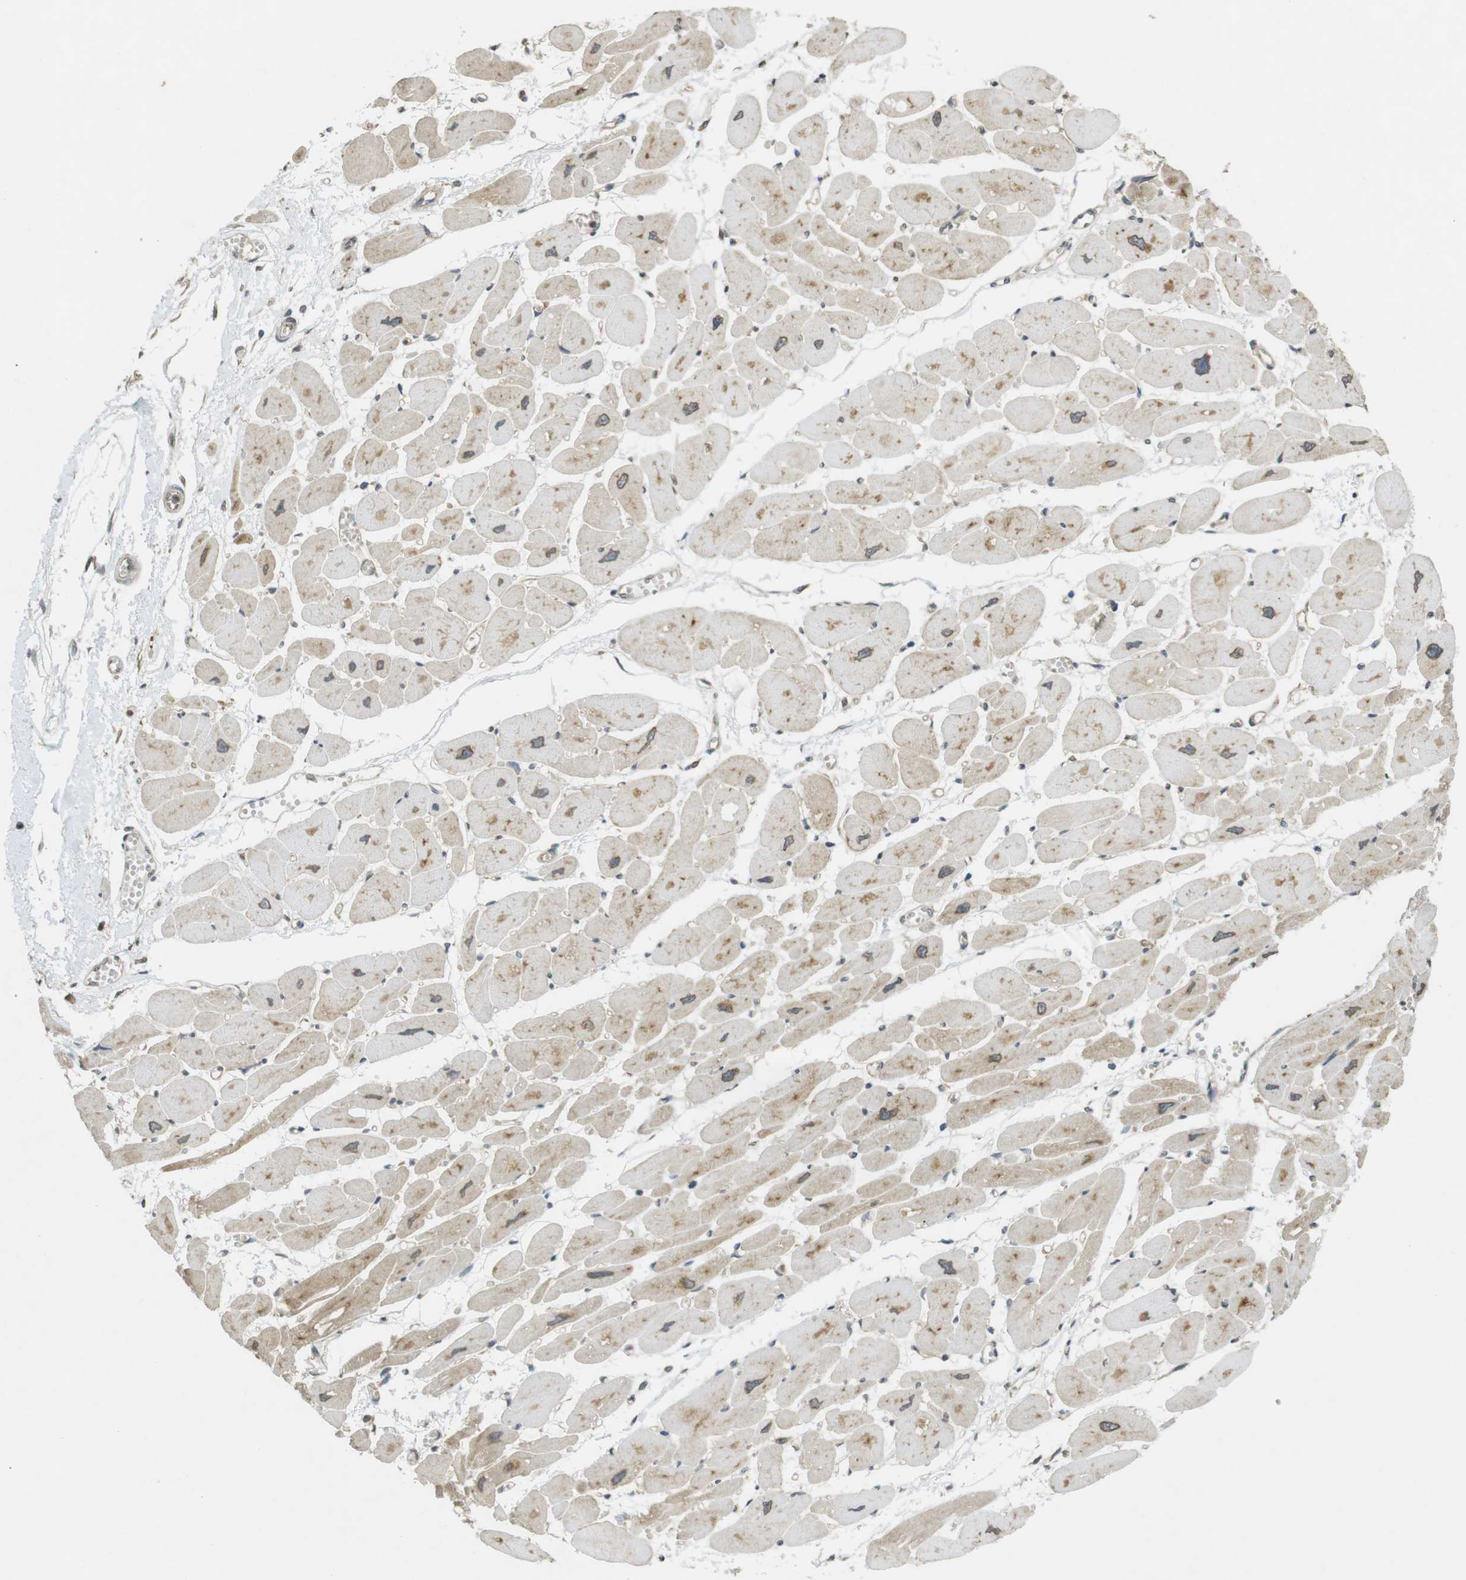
{"staining": {"intensity": "moderate", "quantity": "25%-75%", "location": "cytoplasmic/membranous"}, "tissue": "heart muscle", "cell_type": "Cardiomyocytes", "image_type": "normal", "snomed": [{"axis": "morphology", "description": "Normal tissue, NOS"}, {"axis": "topography", "description": "Heart"}], "caption": "This histopathology image reveals immunohistochemistry staining of benign heart muscle, with medium moderate cytoplasmic/membranous expression in approximately 25%-75% of cardiomyocytes.", "gene": "KIF5B", "patient": {"sex": "female", "age": 54}}